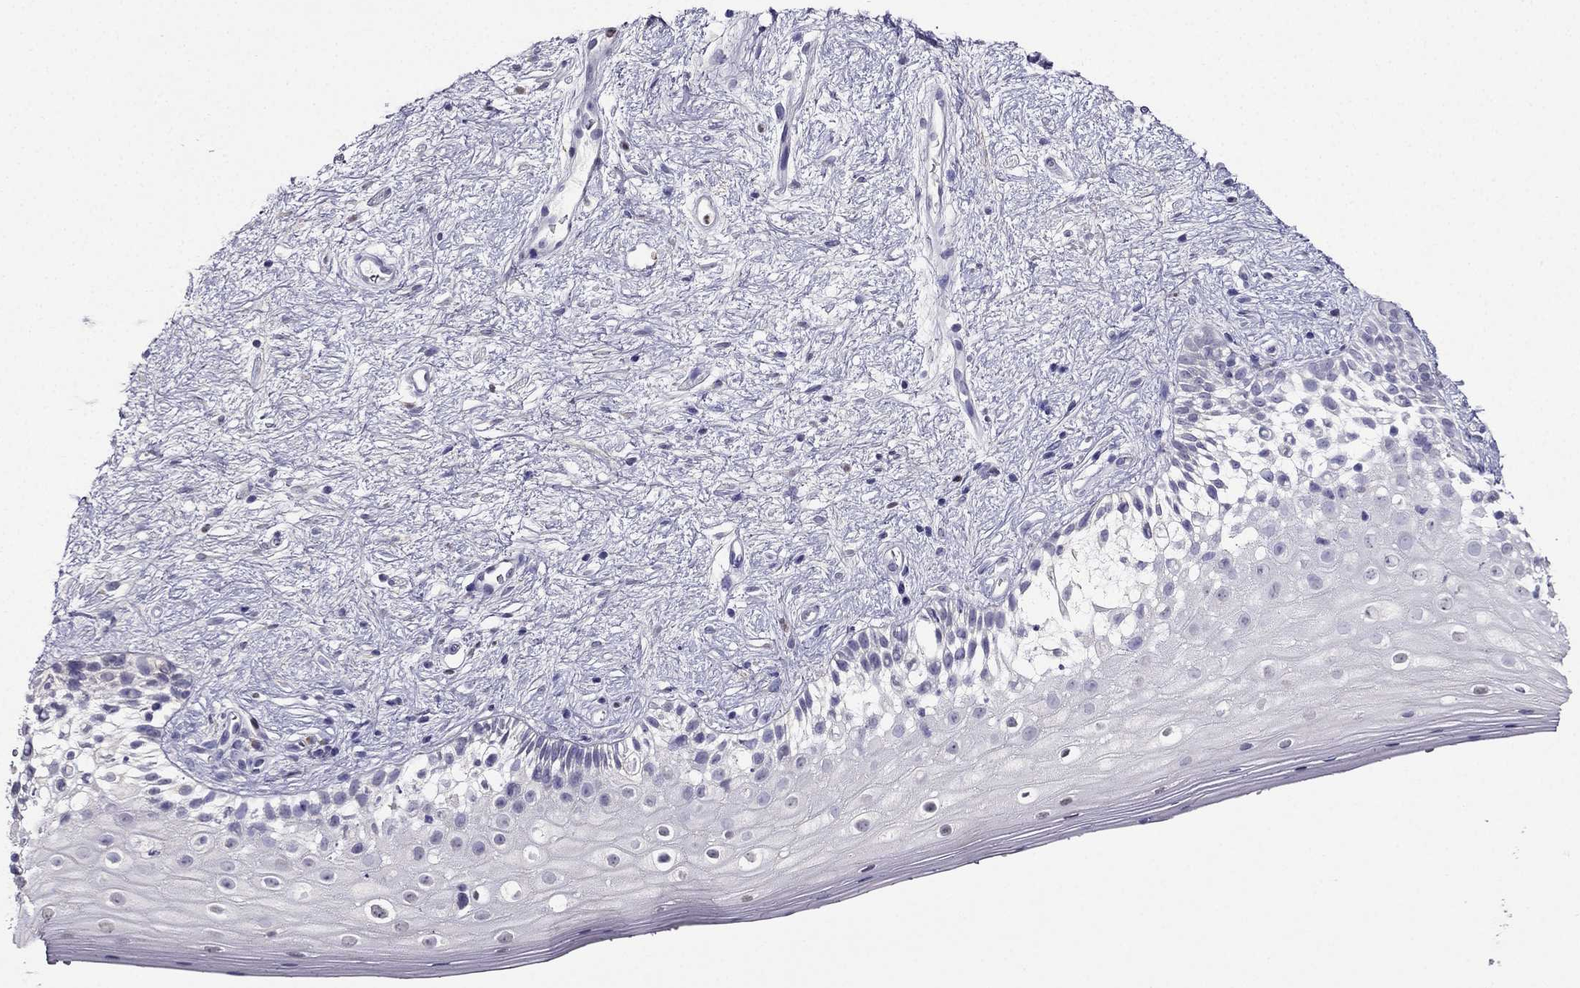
{"staining": {"intensity": "negative", "quantity": "none", "location": "none"}, "tissue": "vagina", "cell_type": "Squamous epithelial cells", "image_type": "normal", "snomed": [{"axis": "morphology", "description": "Normal tissue, NOS"}, {"axis": "topography", "description": "Vagina"}], "caption": "This is an IHC micrograph of normal vagina. There is no expression in squamous epithelial cells.", "gene": "ARID3A", "patient": {"sex": "female", "age": 47}}